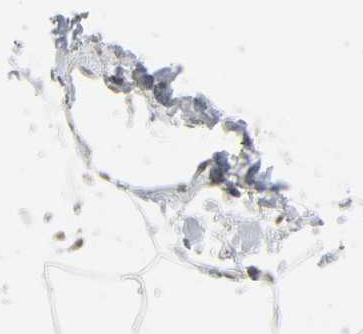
{"staining": {"intensity": "negative", "quantity": "none", "location": "none"}, "tissue": "adipose tissue", "cell_type": "Adipocytes", "image_type": "normal", "snomed": [{"axis": "morphology", "description": "Normal tissue, NOS"}, {"axis": "morphology", "description": "Duct carcinoma"}, {"axis": "topography", "description": "Breast"}, {"axis": "topography", "description": "Adipose tissue"}], "caption": "The immunohistochemistry (IHC) histopathology image has no significant positivity in adipocytes of adipose tissue. (Stains: DAB (3,3'-diaminobenzidine) immunohistochemistry with hematoxylin counter stain, Microscopy: brightfield microscopy at high magnification).", "gene": "ZNF222", "patient": {"sex": "female", "age": 37}}